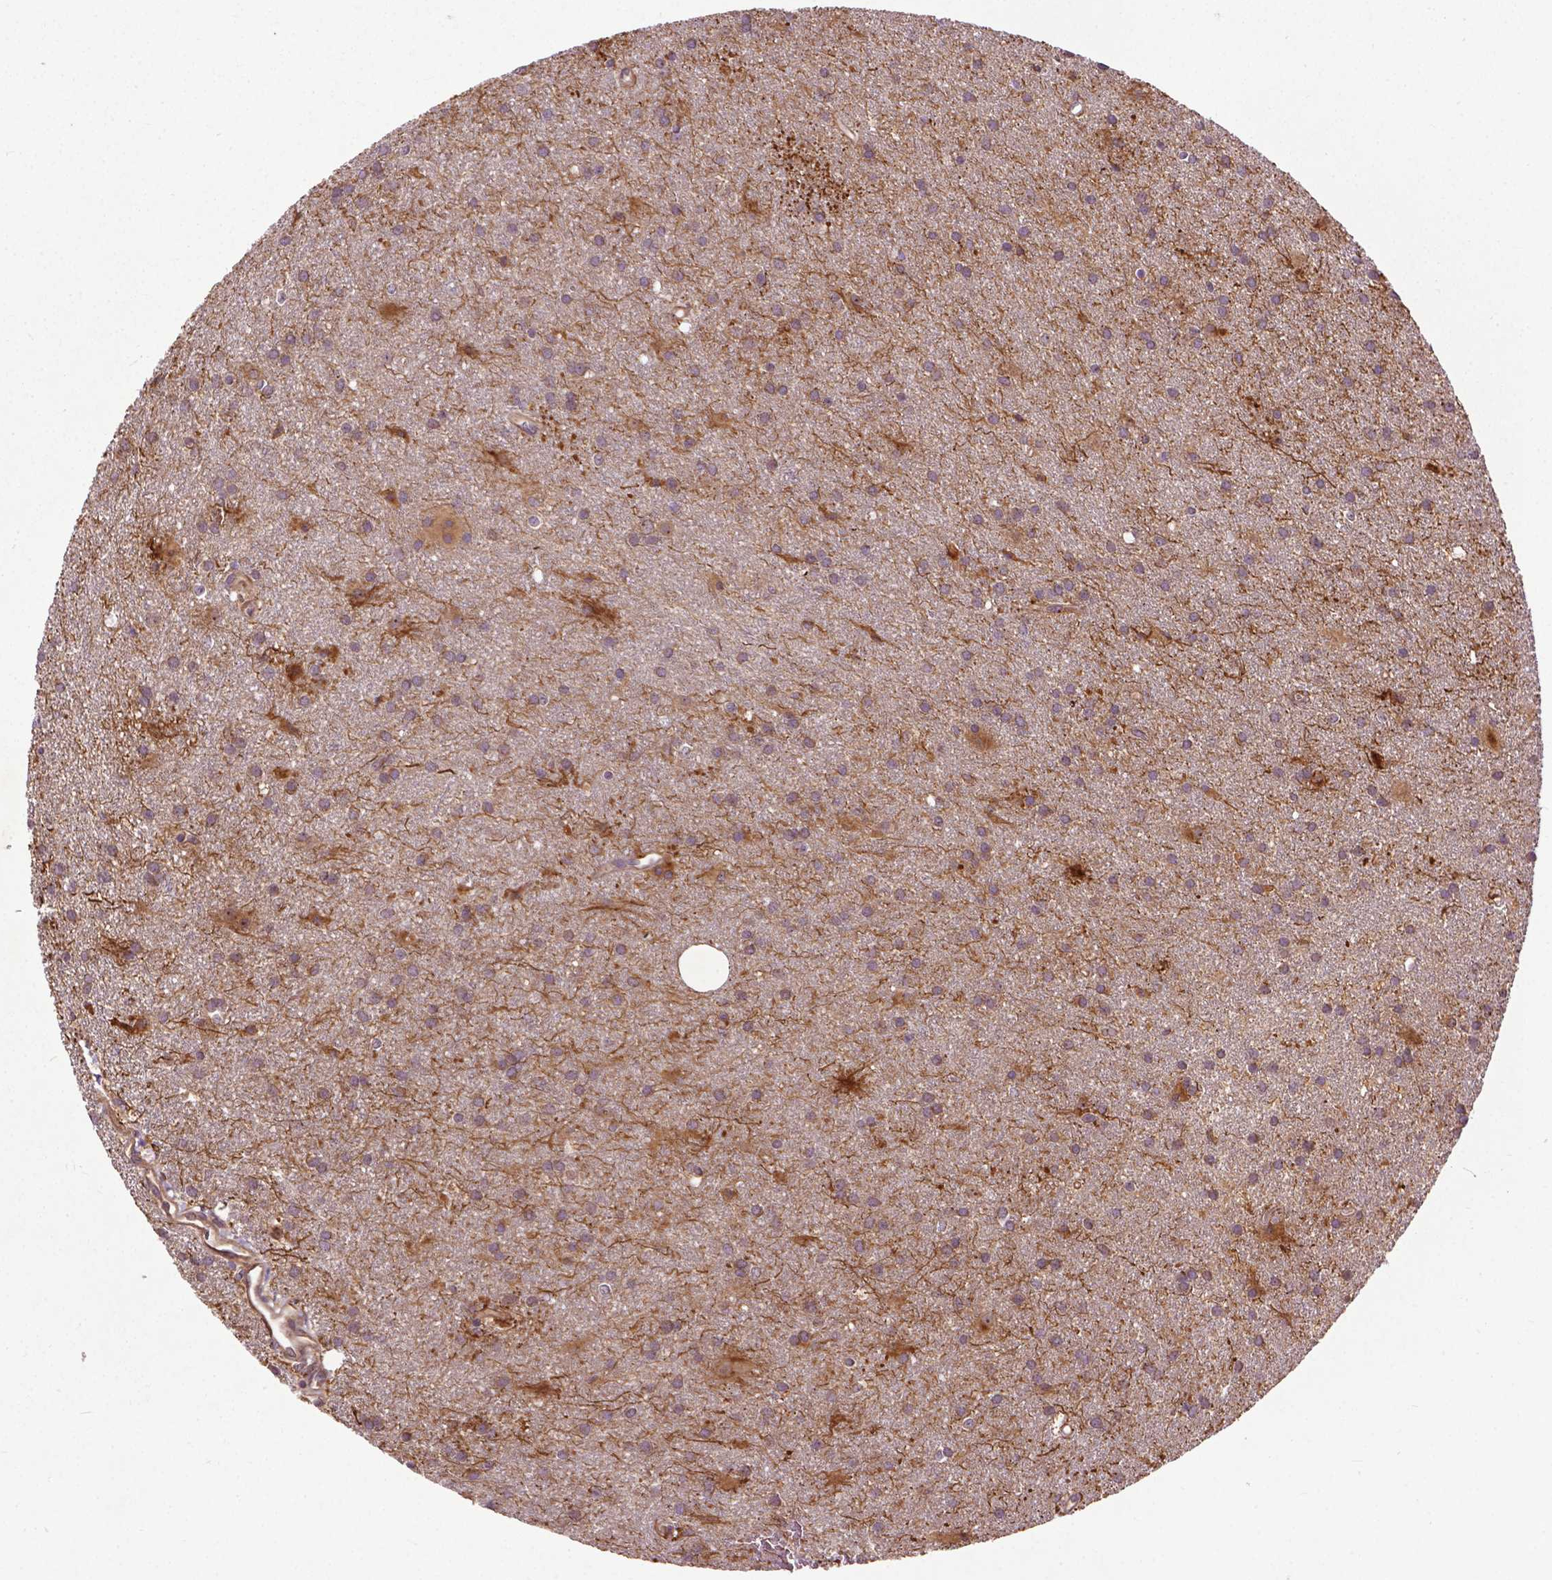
{"staining": {"intensity": "weak", "quantity": "<25%", "location": "cytoplasmic/membranous"}, "tissue": "glioma", "cell_type": "Tumor cells", "image_type": "cancer", "snomed": [{"axis": "morphology", "description": "Glioma, malignant, Low grade"}, {"axis": "topography", "description": "Brain"}], "caption": "DAB immunohistochemical staining of human glioma shows no significant positivity in tumor cells.", "gene": "PARP3", "patient": {"sex": "male", "age": 58}}